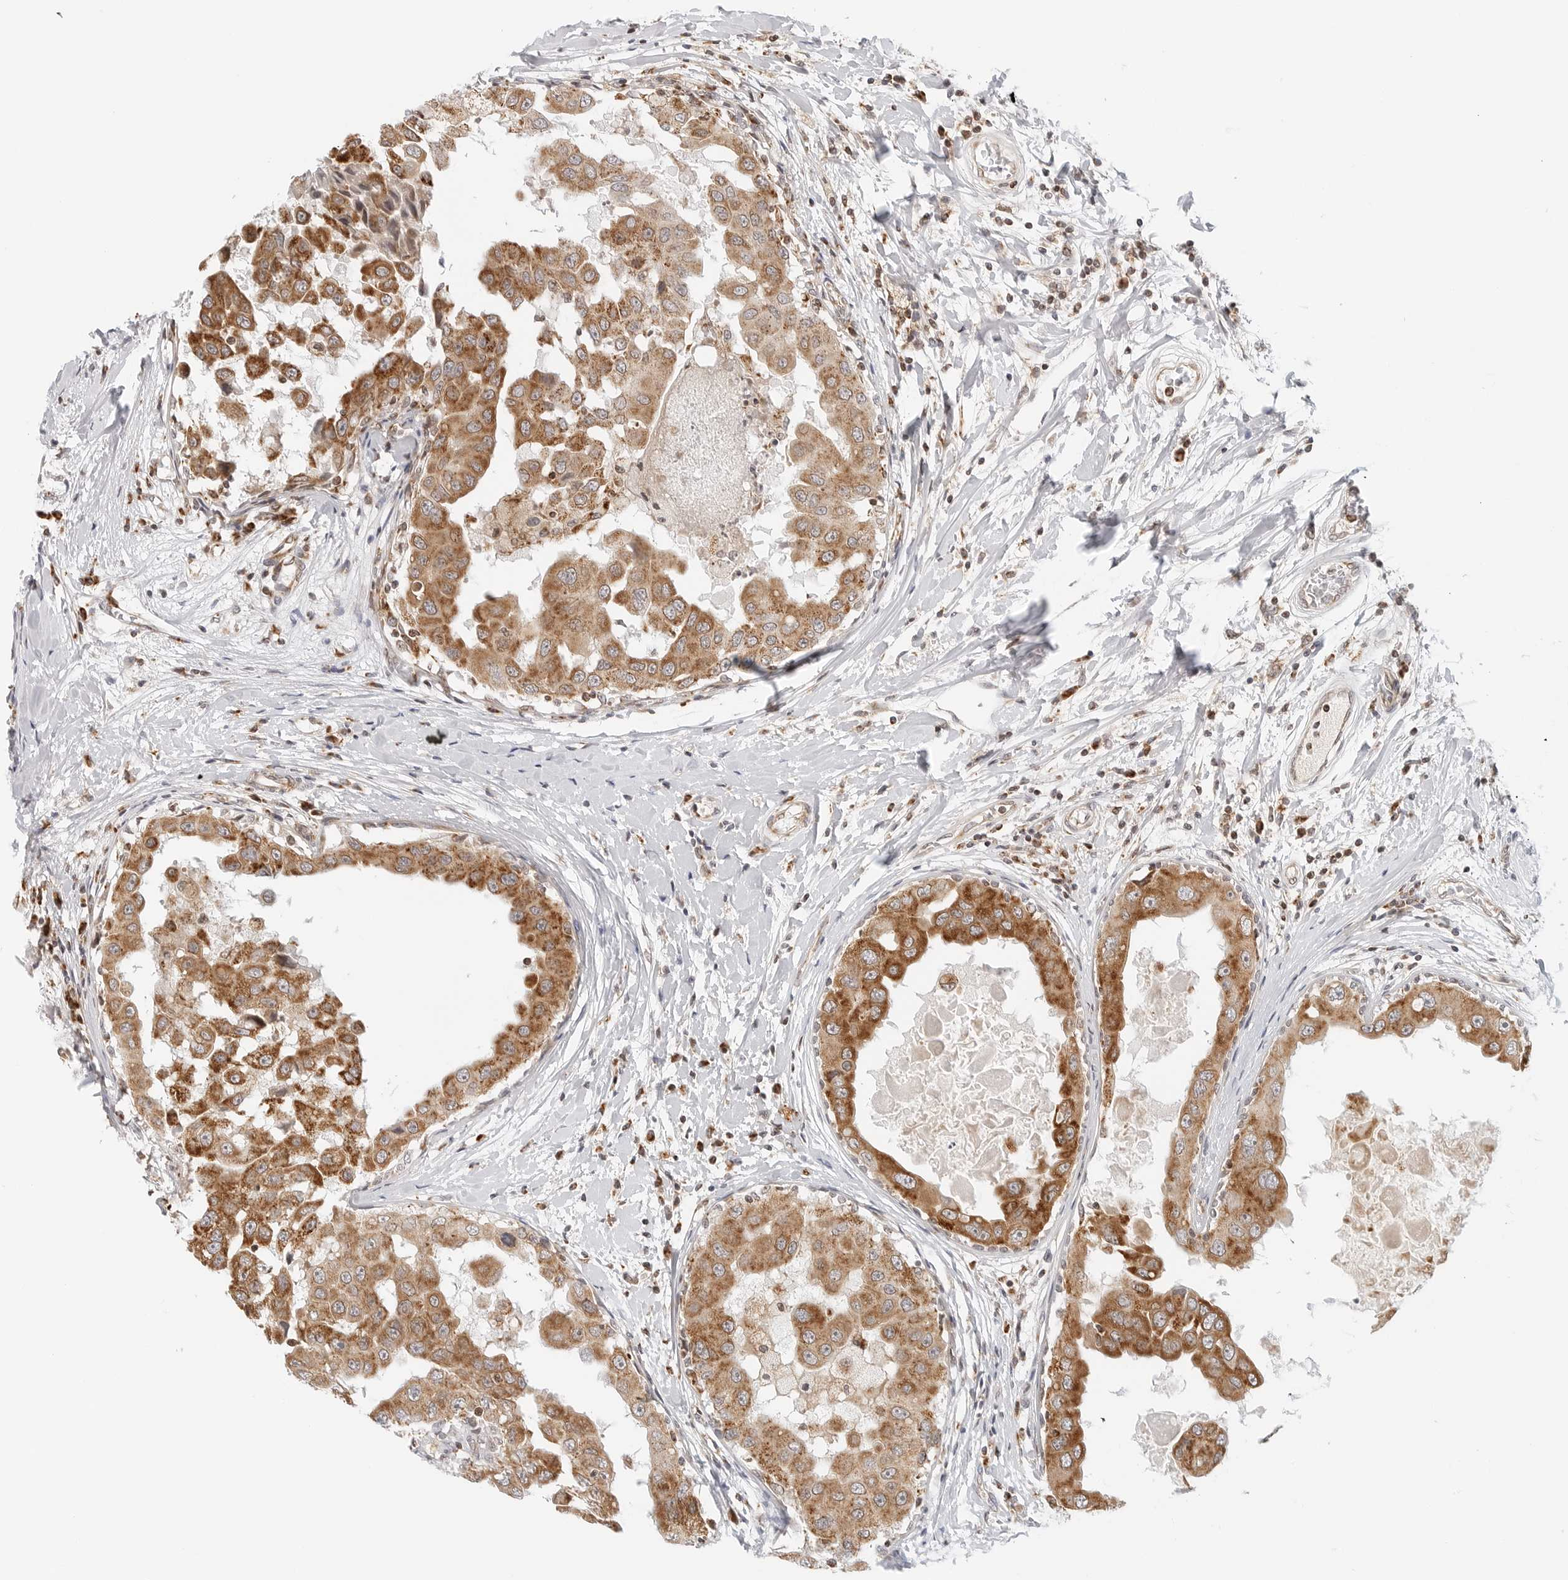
{"staining": {"intensity": "moderate", "quantity": ">75%", "location": "cytoplasmic/membranous"}, "tissue": "breast cancer", "cell_type": "Tumor cells", "image_type": "cancer", "snomed": [{"axis": "morphology", "description": "Duct carcinoma"}, {"axis": "topography", "description": "Breast"}], "caption": "Infiltrating ductal carcinoma (breast) stained for a protein displays moderate cytoplasmic/membranous positivity in tumor cells. Nuclei are stained in blue.", "gene": "DYRK4", "patient": {"sex": "female", "age": 27}}